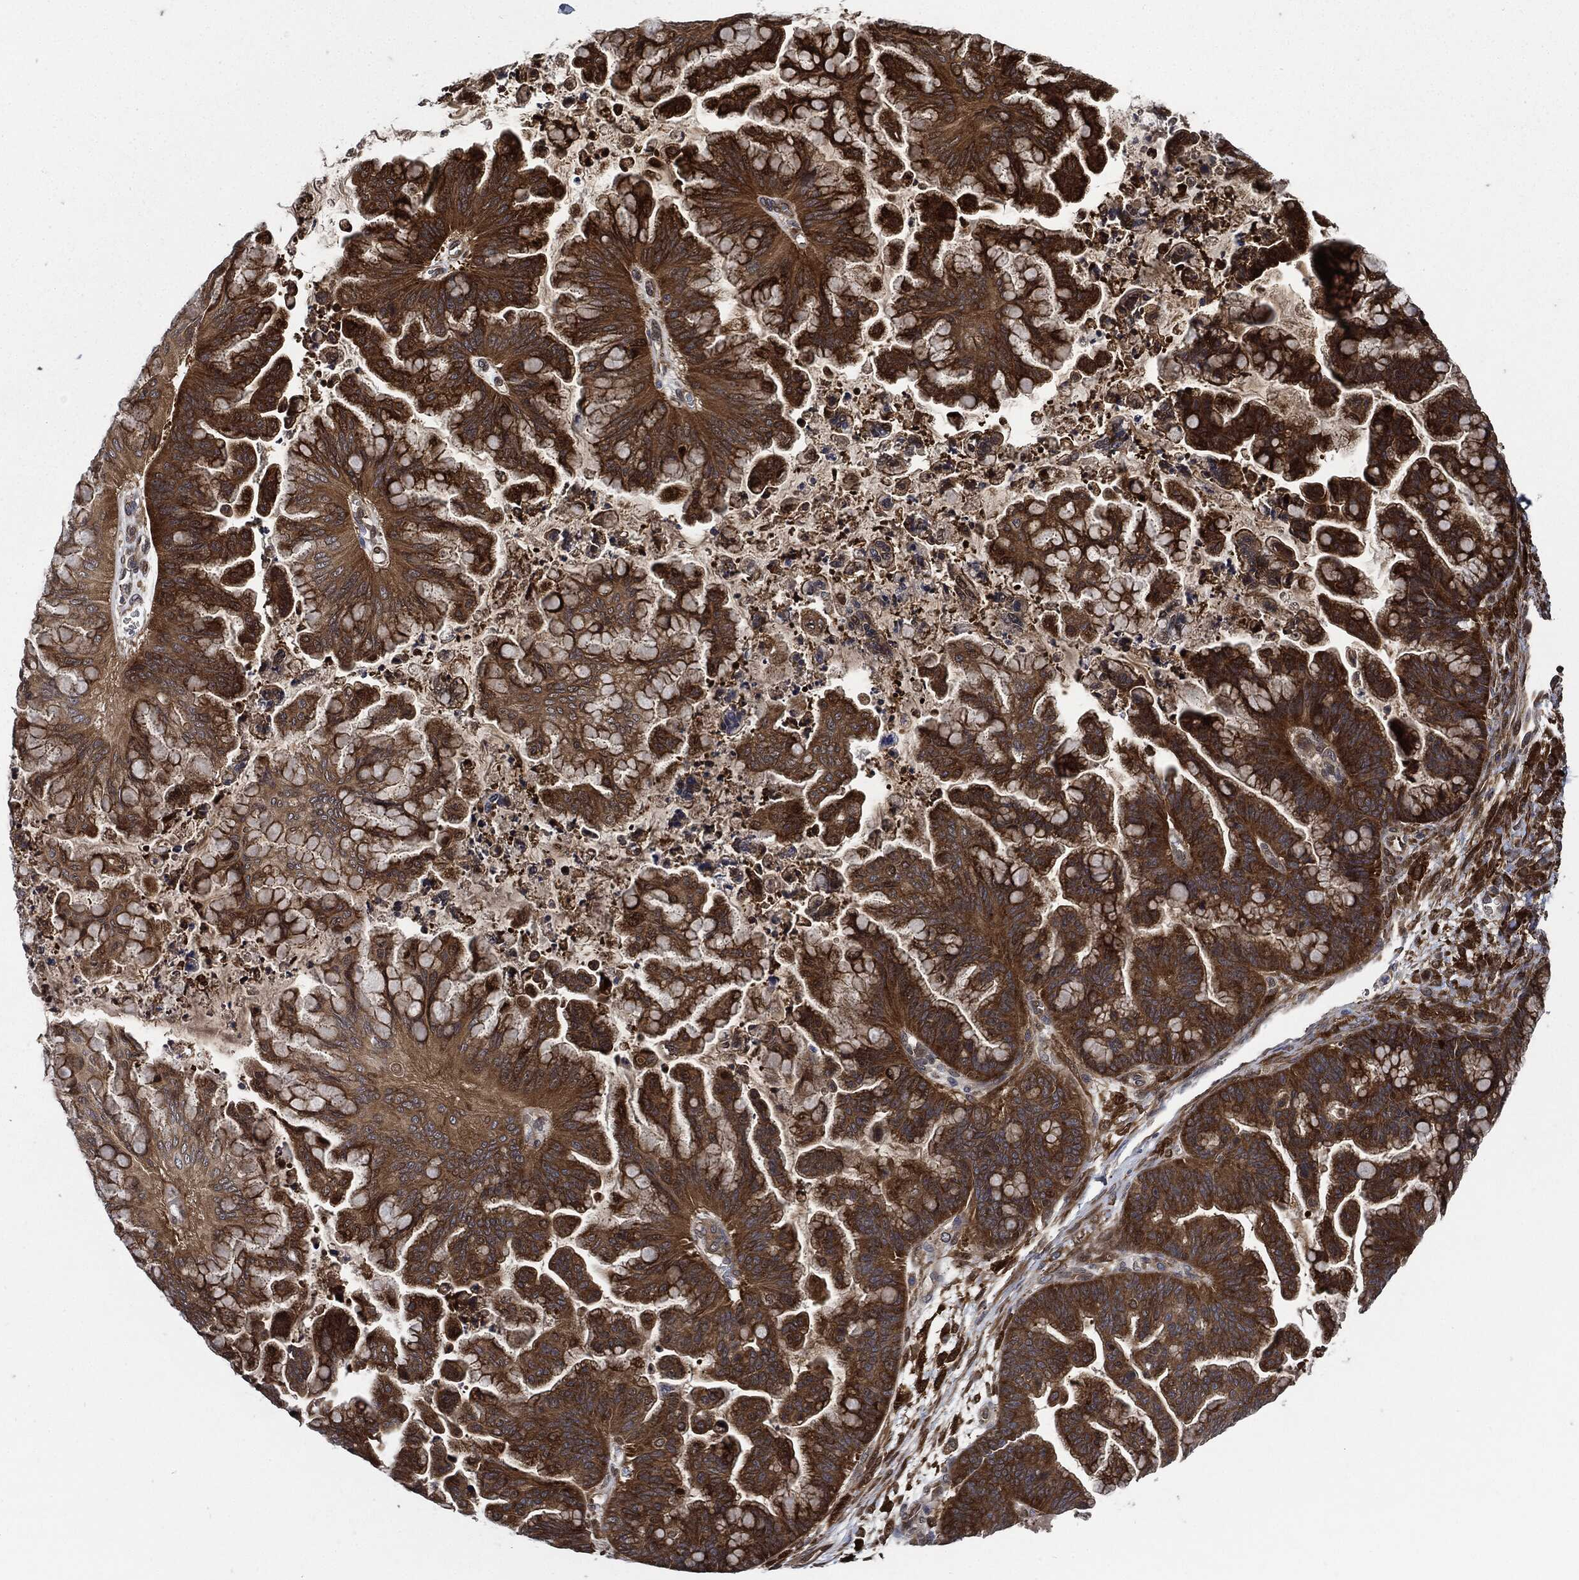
{"staining": {"intensity": "strong", "quantity": ">75%", "location": "cytoplasmic/membranous"}, "tissue": "ovarian cancer", "cell_type": "Tumor cells", "image_type": "cancer", "snomed": [{"axis": "morphology", "description": "Cystadenocarcinoma, mucinous, NOS"}, {"axis": "topography", "description": "Ovary"}], "caption": "A high-resolution image shows IHC staining of ovarian cancer (mucinous cystadenocarcinoma), which exhibits strong cytoplasmic/membranous expression in about >75% of tumor cells. The protein is stained brown, and the nuclei are stained in blue (DAB IHC with brightfield microscopy, high magnification).", "gene": "PRDX2", "patient": {"sex": "female", "age": 67}}